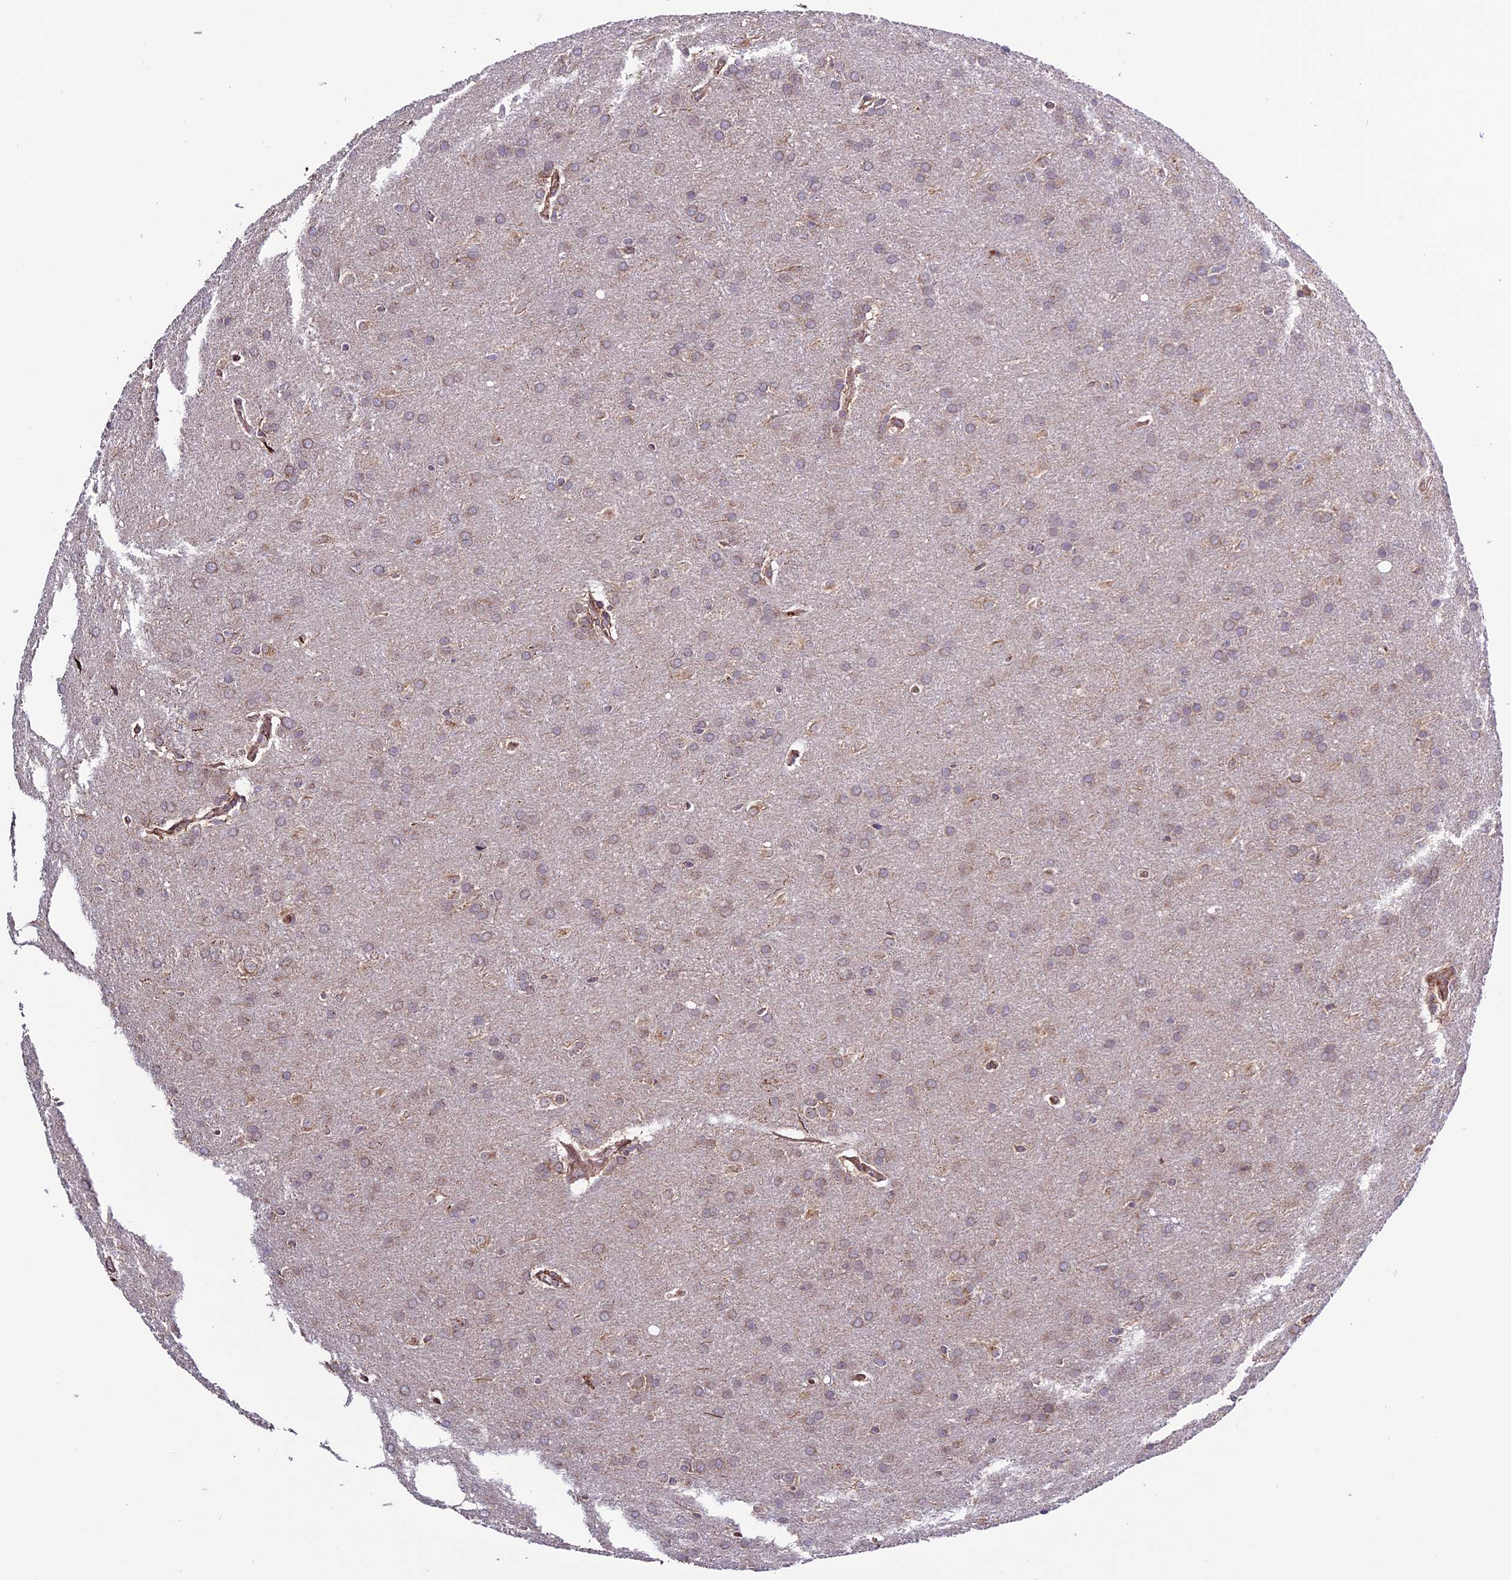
{"staining": {"intensity": "weak", "quantity": "<25%", "location": "cytoplasmic/membranous"}, "tissue": "glioma", "cell_type": "Tumor cells", "image_type": "cancer", "snomed": [{"axis": "morphology", "description": "Glioma, malignant, Low grade"}, {"axis": "topography", "description": "Brain"}], "caption": "IHC histopathology image of human glioma stained for a protein (brown), which shows no expression in tumor cells.", "gene": "TNIP3", "patient": {"sex": "female", "age": 32}}